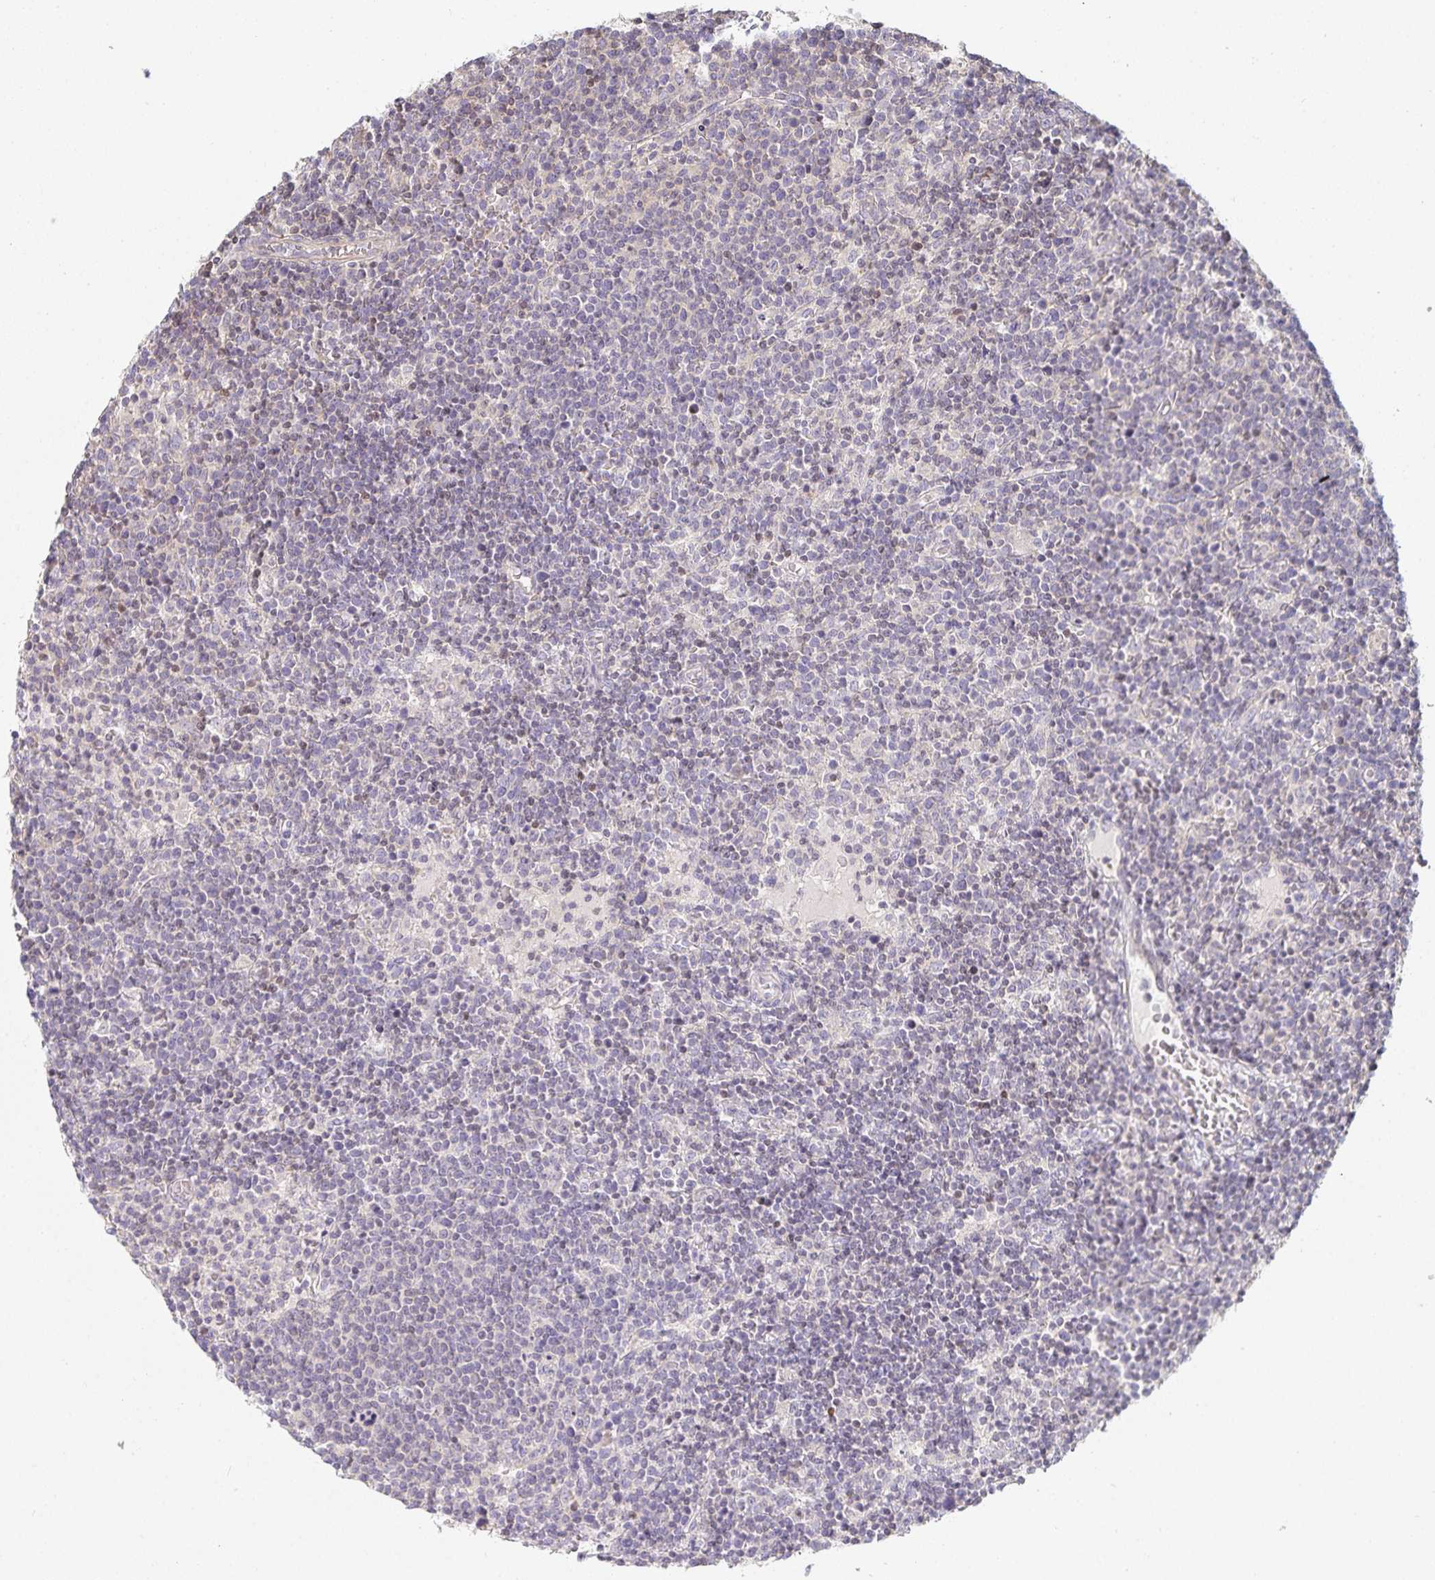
{"staining": {"intensity": "negative", "quantity": "none", "location": "none"}, "tissue": "lymphoma", "cell_type": "Tumor cells", "image_type": "cancer", "snomed": [{"axis": "morphology", "description": "Malignant lymphoma, non-Hodgkin's type, High grade"}, {"axis": "topography", "description": "Lymph node"}], "caption": "The histopathology image exhibits no significant positivity in tumor cells of lymphoma.", "gene": "GATA3", "patient": {"sex": "male", "age": 61}}